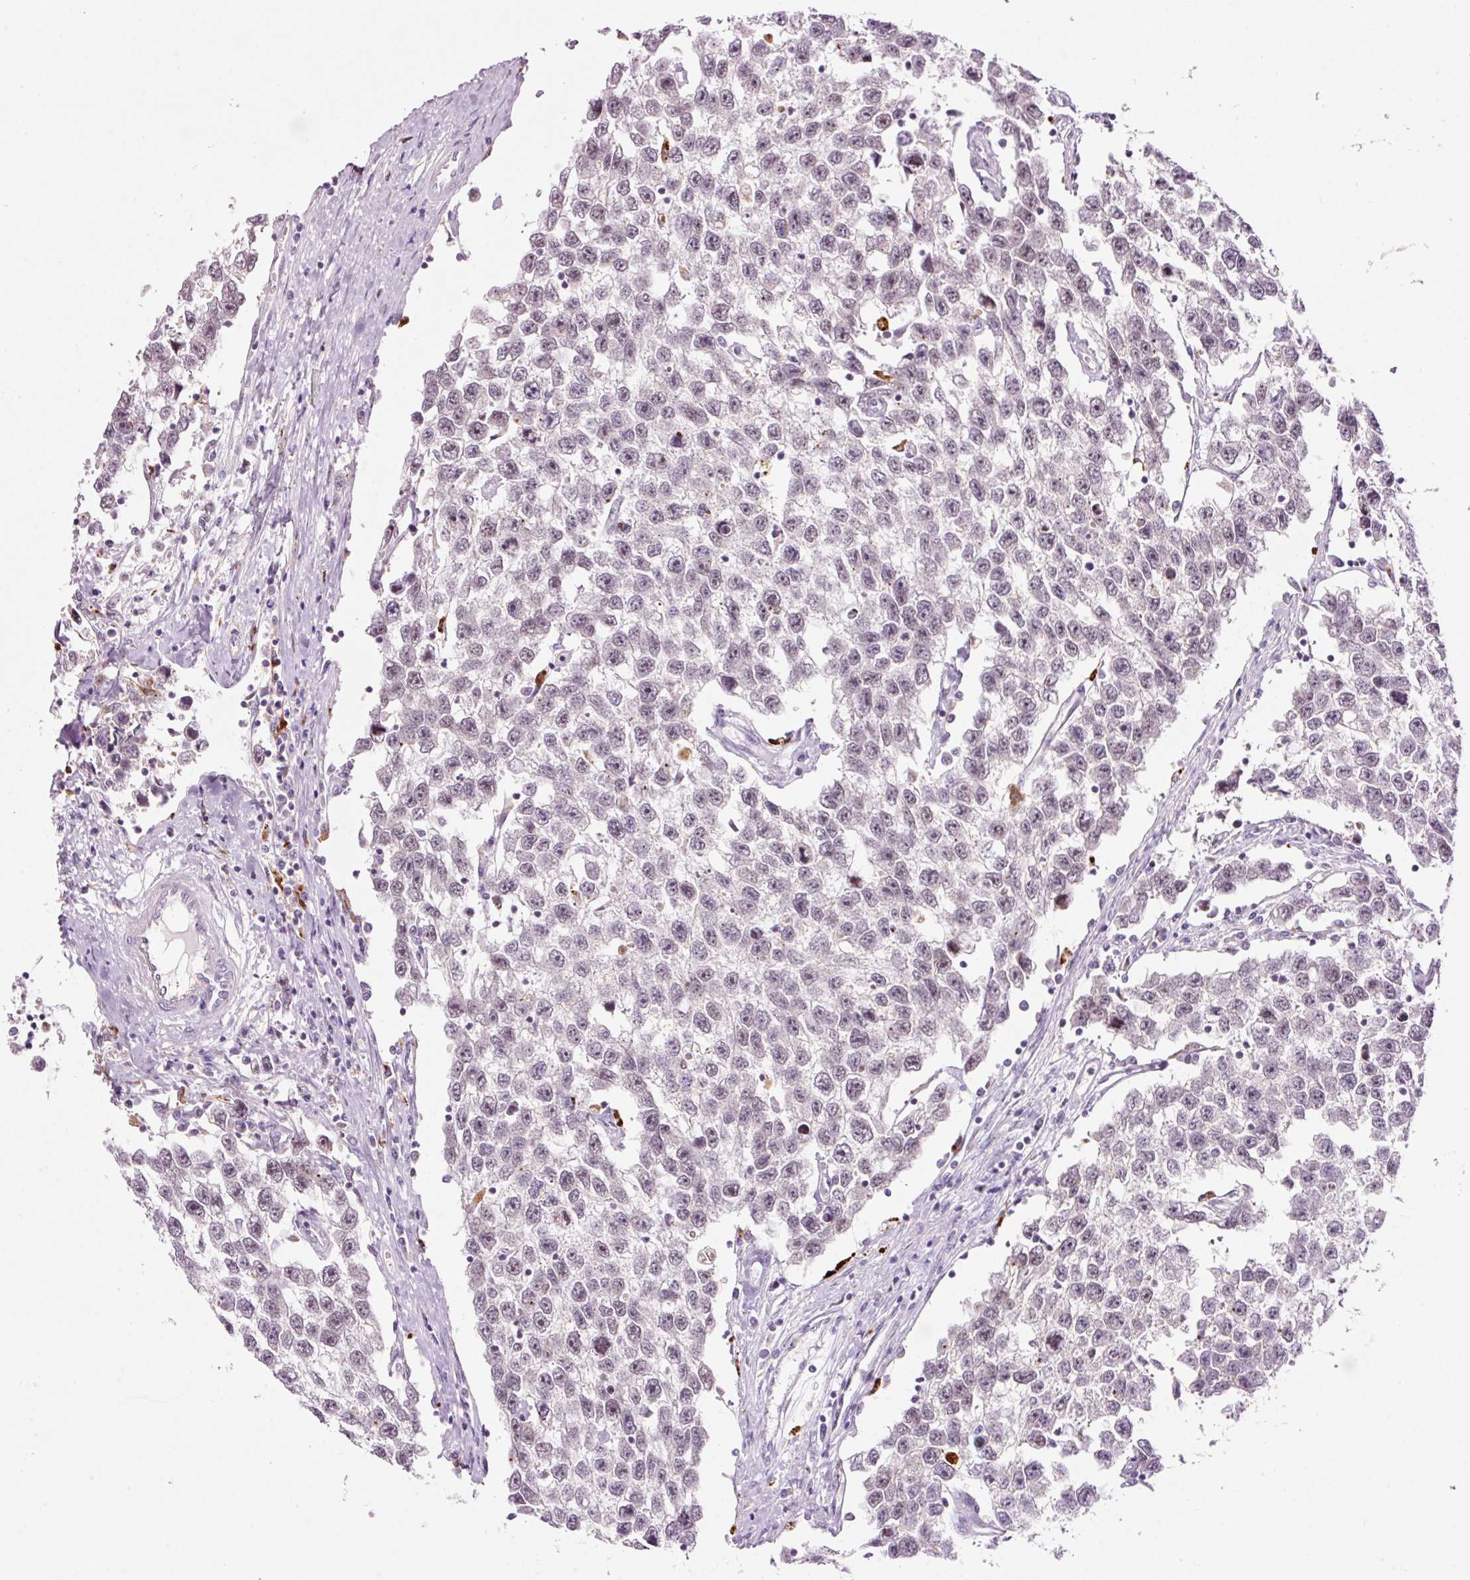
{"staining": {"intensity": "weak", "quantity": "<25%", "location": "nuclear"}, "tissue": "testis cancer", "cell_type": "Tumor cells", "image_type": "cancer", "snomed": [{"axis": "morphology", "description": "Seminoma, NOS"}, {"axis": "topography", "description": "Testis"}], "caption": "A high-resolution image shows immunohistochemistry staining of testis seminoma, which reveals no significant staining in tumor cells.", "gene": "ZNF639", "patient": {"sex": "male", "age": 33}}